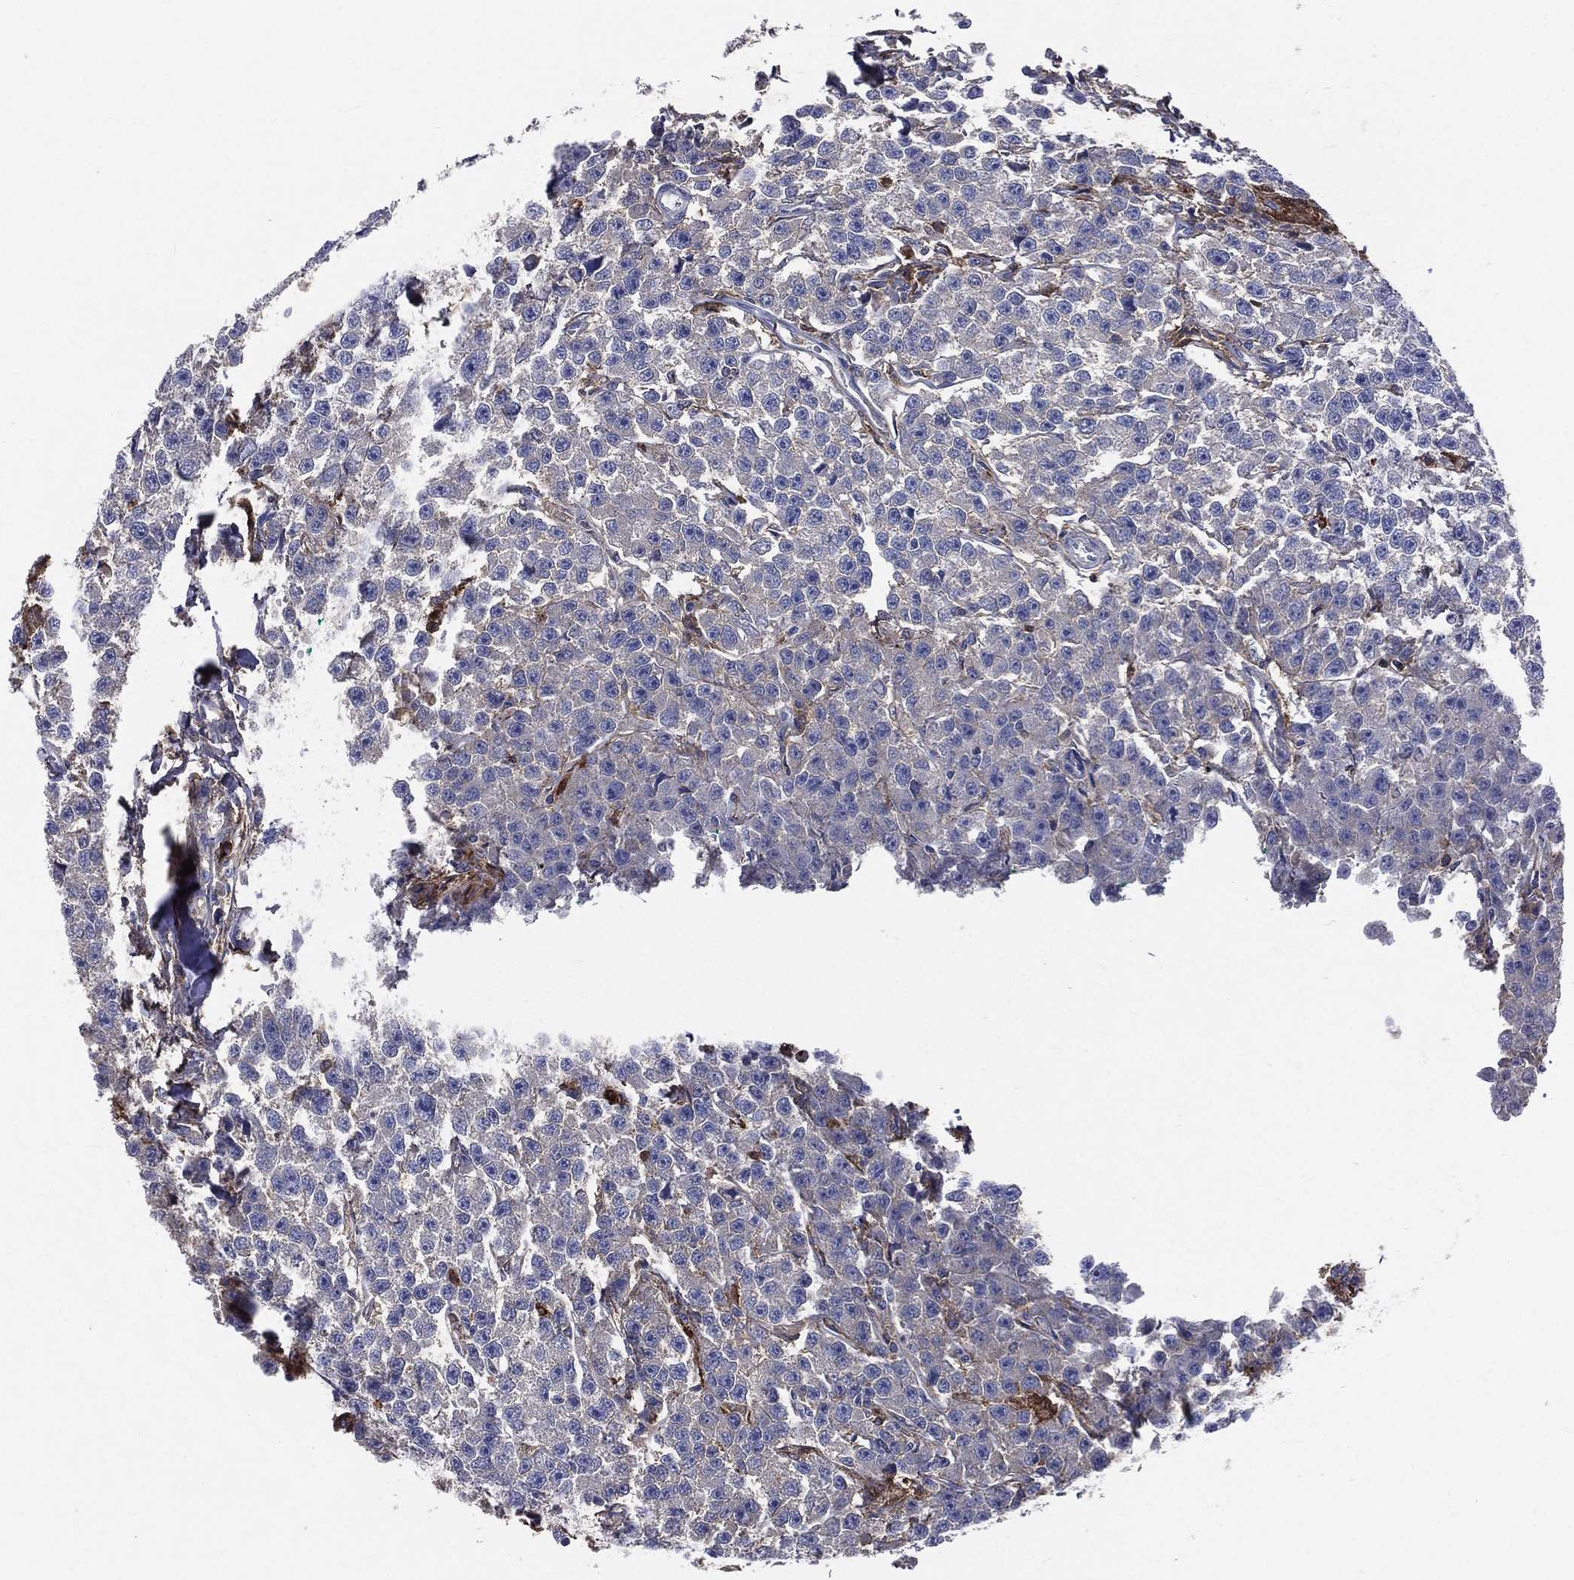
{"staining": {"intensity": "negative", "quantity": "none", "location": "none"}, "tissue": "testis cancer", "cell_type": "Tumor cells", "image_type": "cancer", "snomed": [{"axis": "morphology", "description": "Seminoma, NOS"}, {"axis": "topography", "description": "Testis"}], "caption": "Immunohistochemistry (IHC) photomicrograph of neoplastic tissue: testis cancer (seminoma) stained with DAB (3,3'-diaminobenzidine) exhibits no significant protein staining in tumor cells.", "gene": "BASP1", "patient": {"sex": "male", "age": 59}}